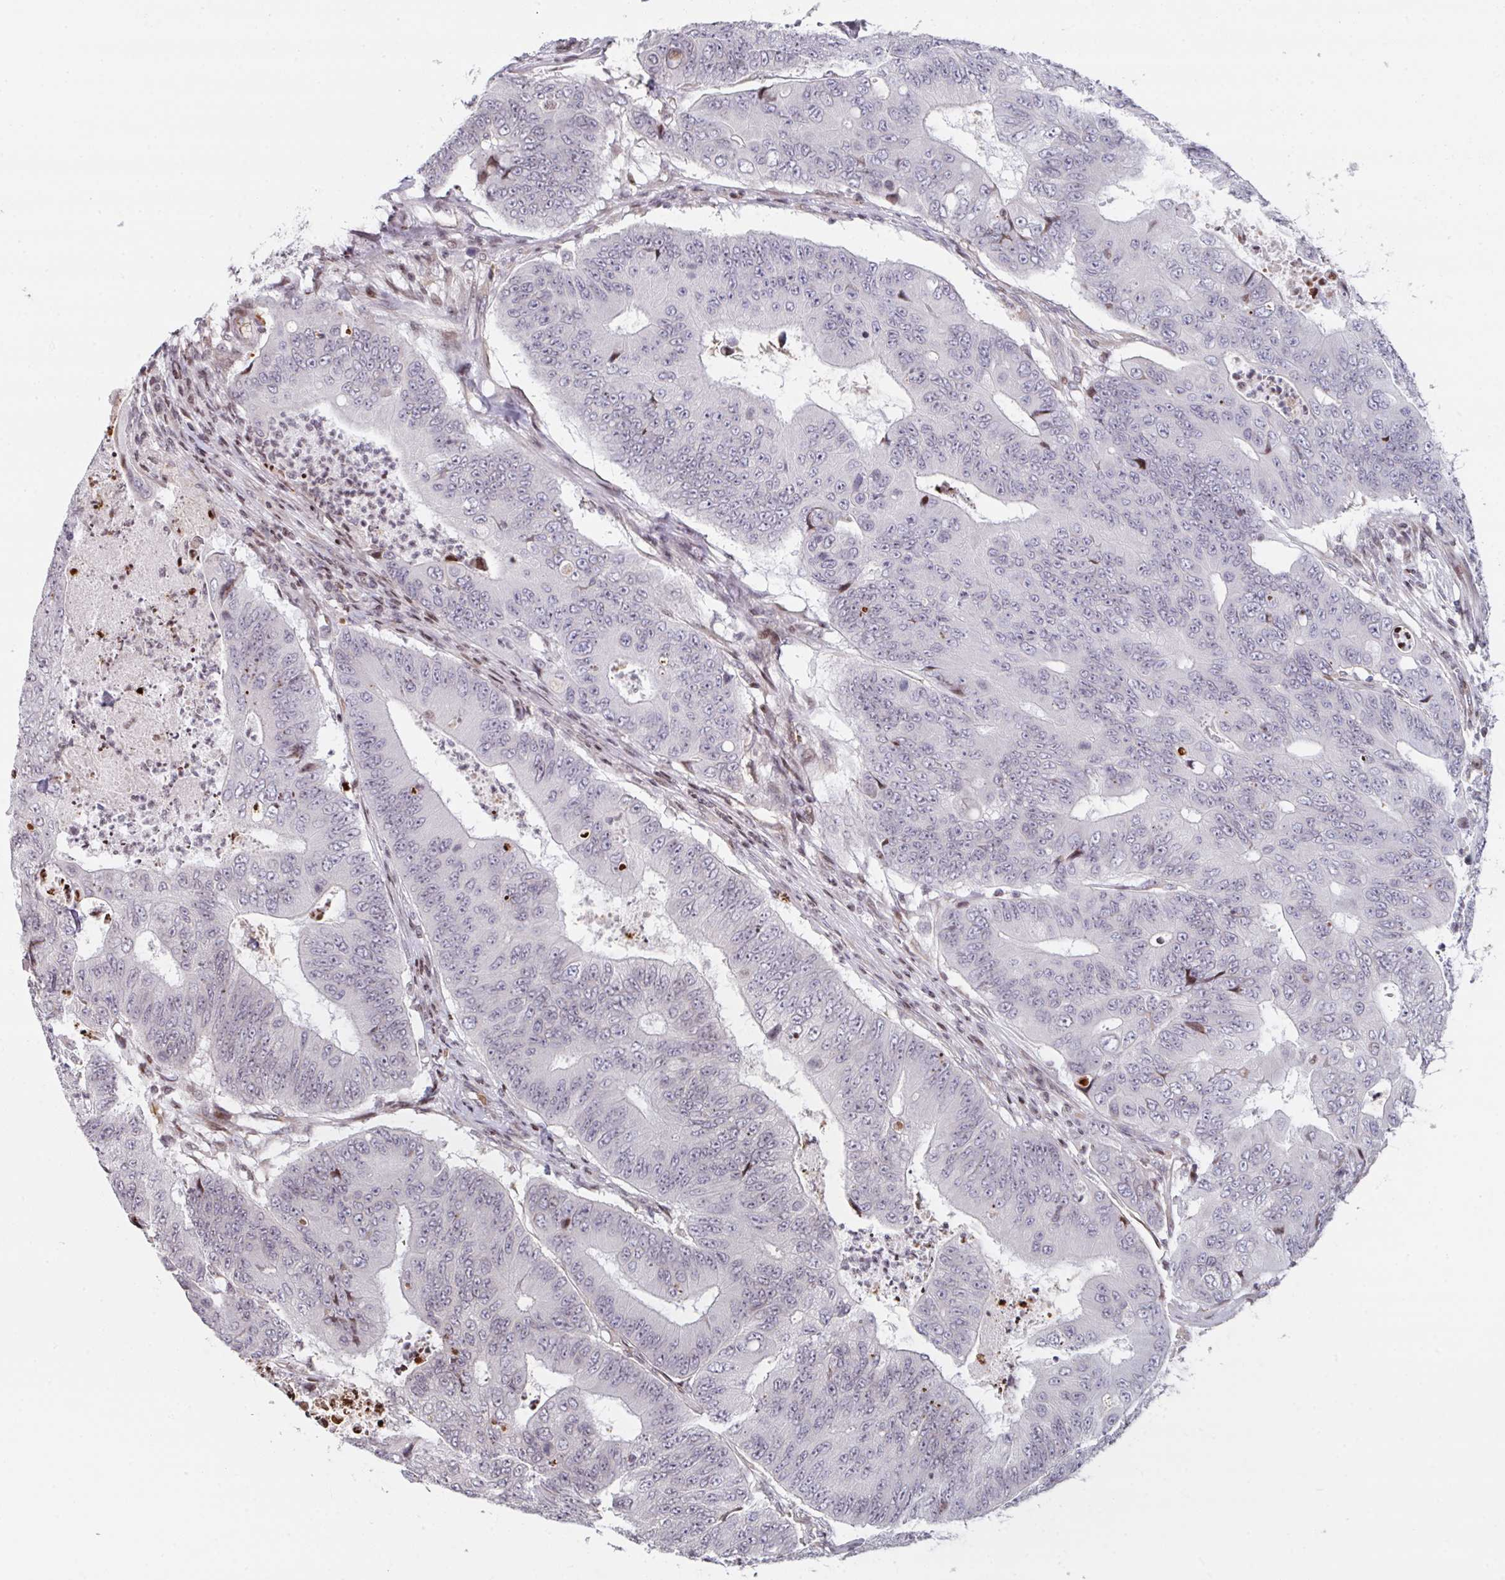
{"staining": {"intensity": "moderate", "quantity": "<25%", "location": "nuclear"}, "tissue": "colorectal cancer", "cell_type": "Tumor cells", "image_type": "cancer", "snomed": [{"axis": "morphology", "description": "Adenocarcinoma, NOS"}, {"axis": "topography", "description": "Colon"}], "caption": "Immunohistochemical staining of colorectal adenocarcinoma shows low levels of moderate nuclear protein expression in about <25% of tumor cells.", "gene": "PCDHB8", "patient": {"sex": "female", "age": 48}}